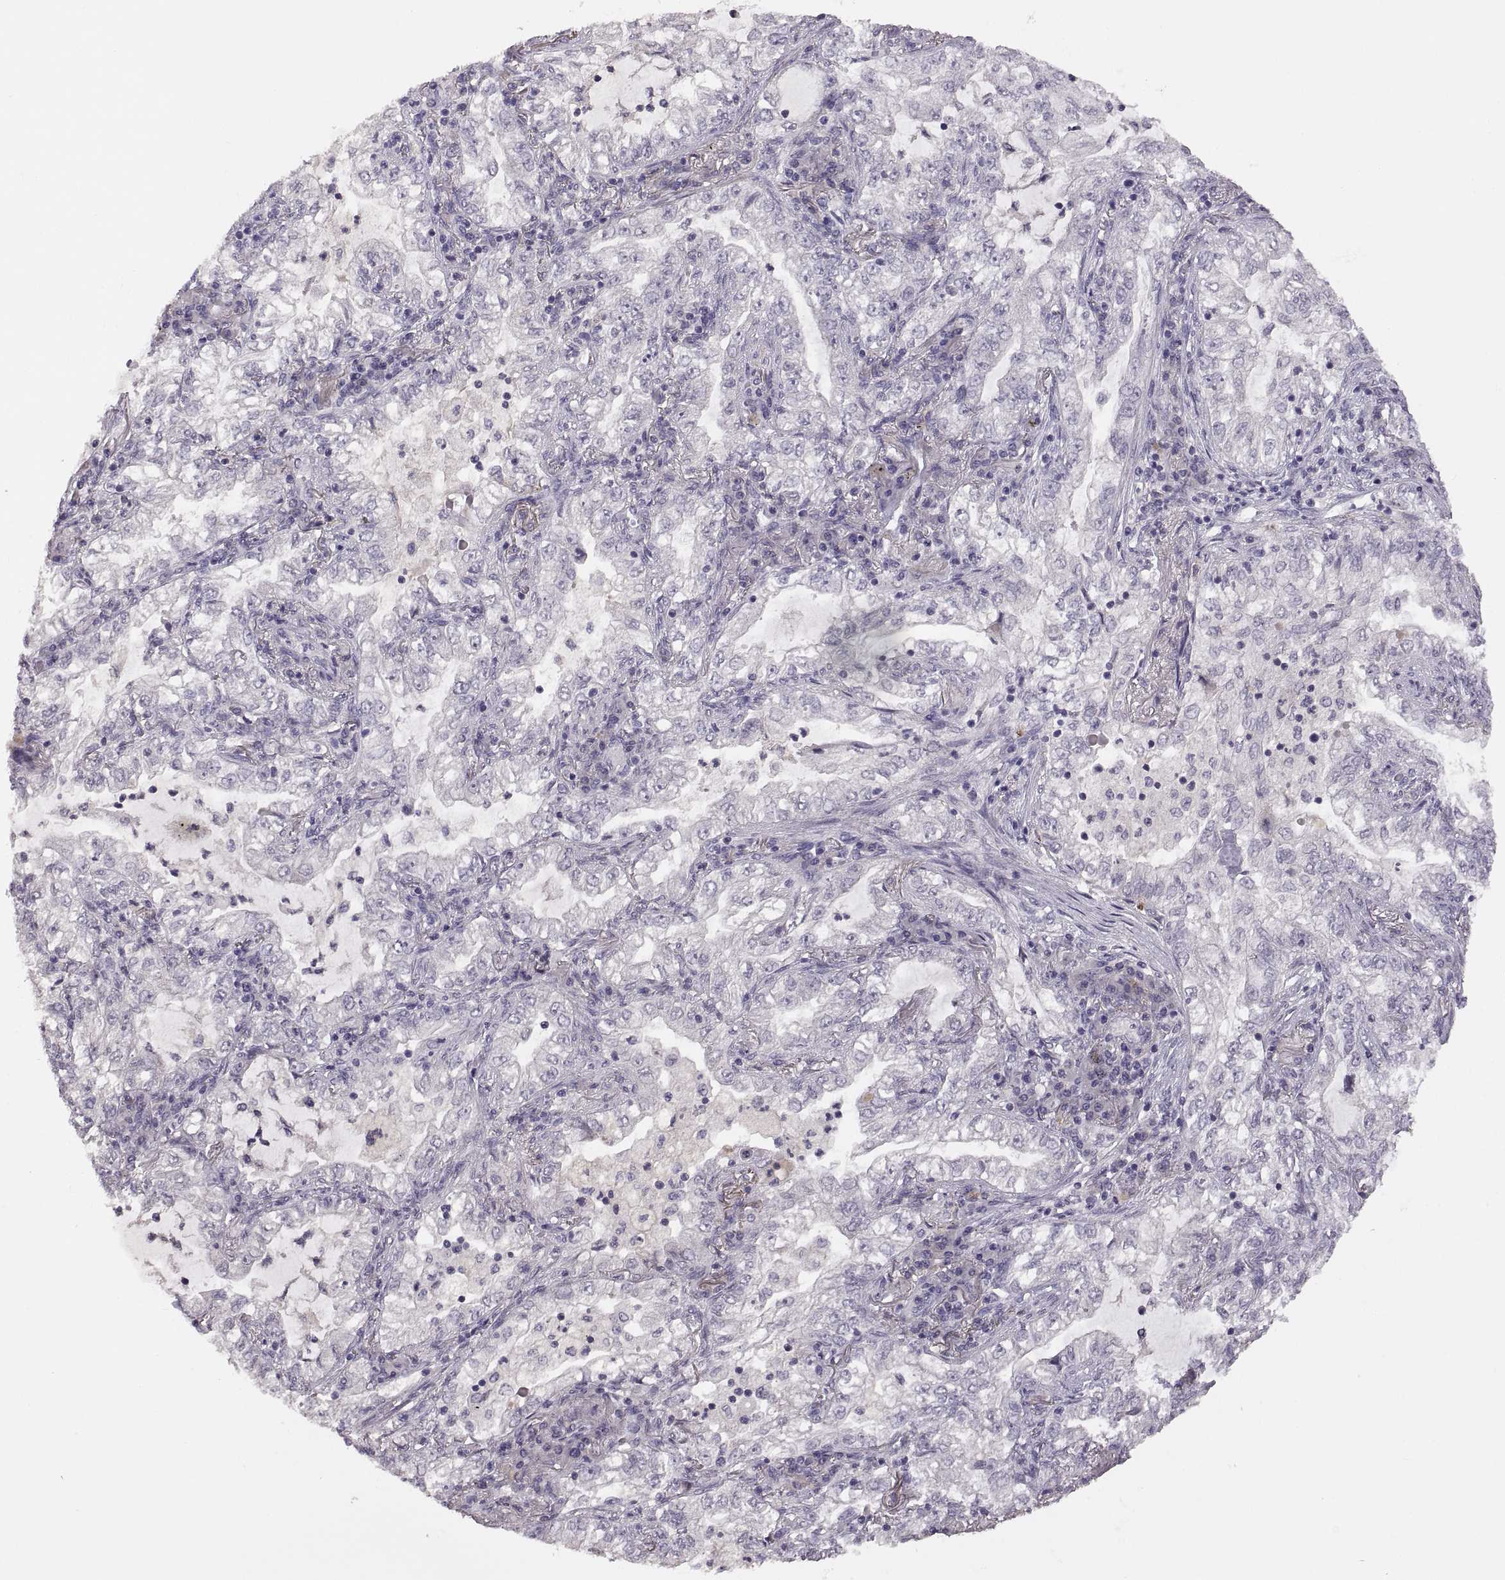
{"staining": {"intensity": "negative", "quantity": "none", "location": "none"}, "tissue": "lung cancer", "cell_type": "Tumor cells", "image_type": "cancer", "snomed": [{"axis": "morphology", "description": "Adenocarcinoma, NOS"}, {"axis": "topography", "description": "Lung"}], "caption": "Tumor cells are negative for protein expression in human lung cancer (adenocarcinoma). (Brightfield microscopy of DAB immunohistochemistry at high magnification).", "gene": "CDH2", "patient": {"sex": "female", "age": 73}}